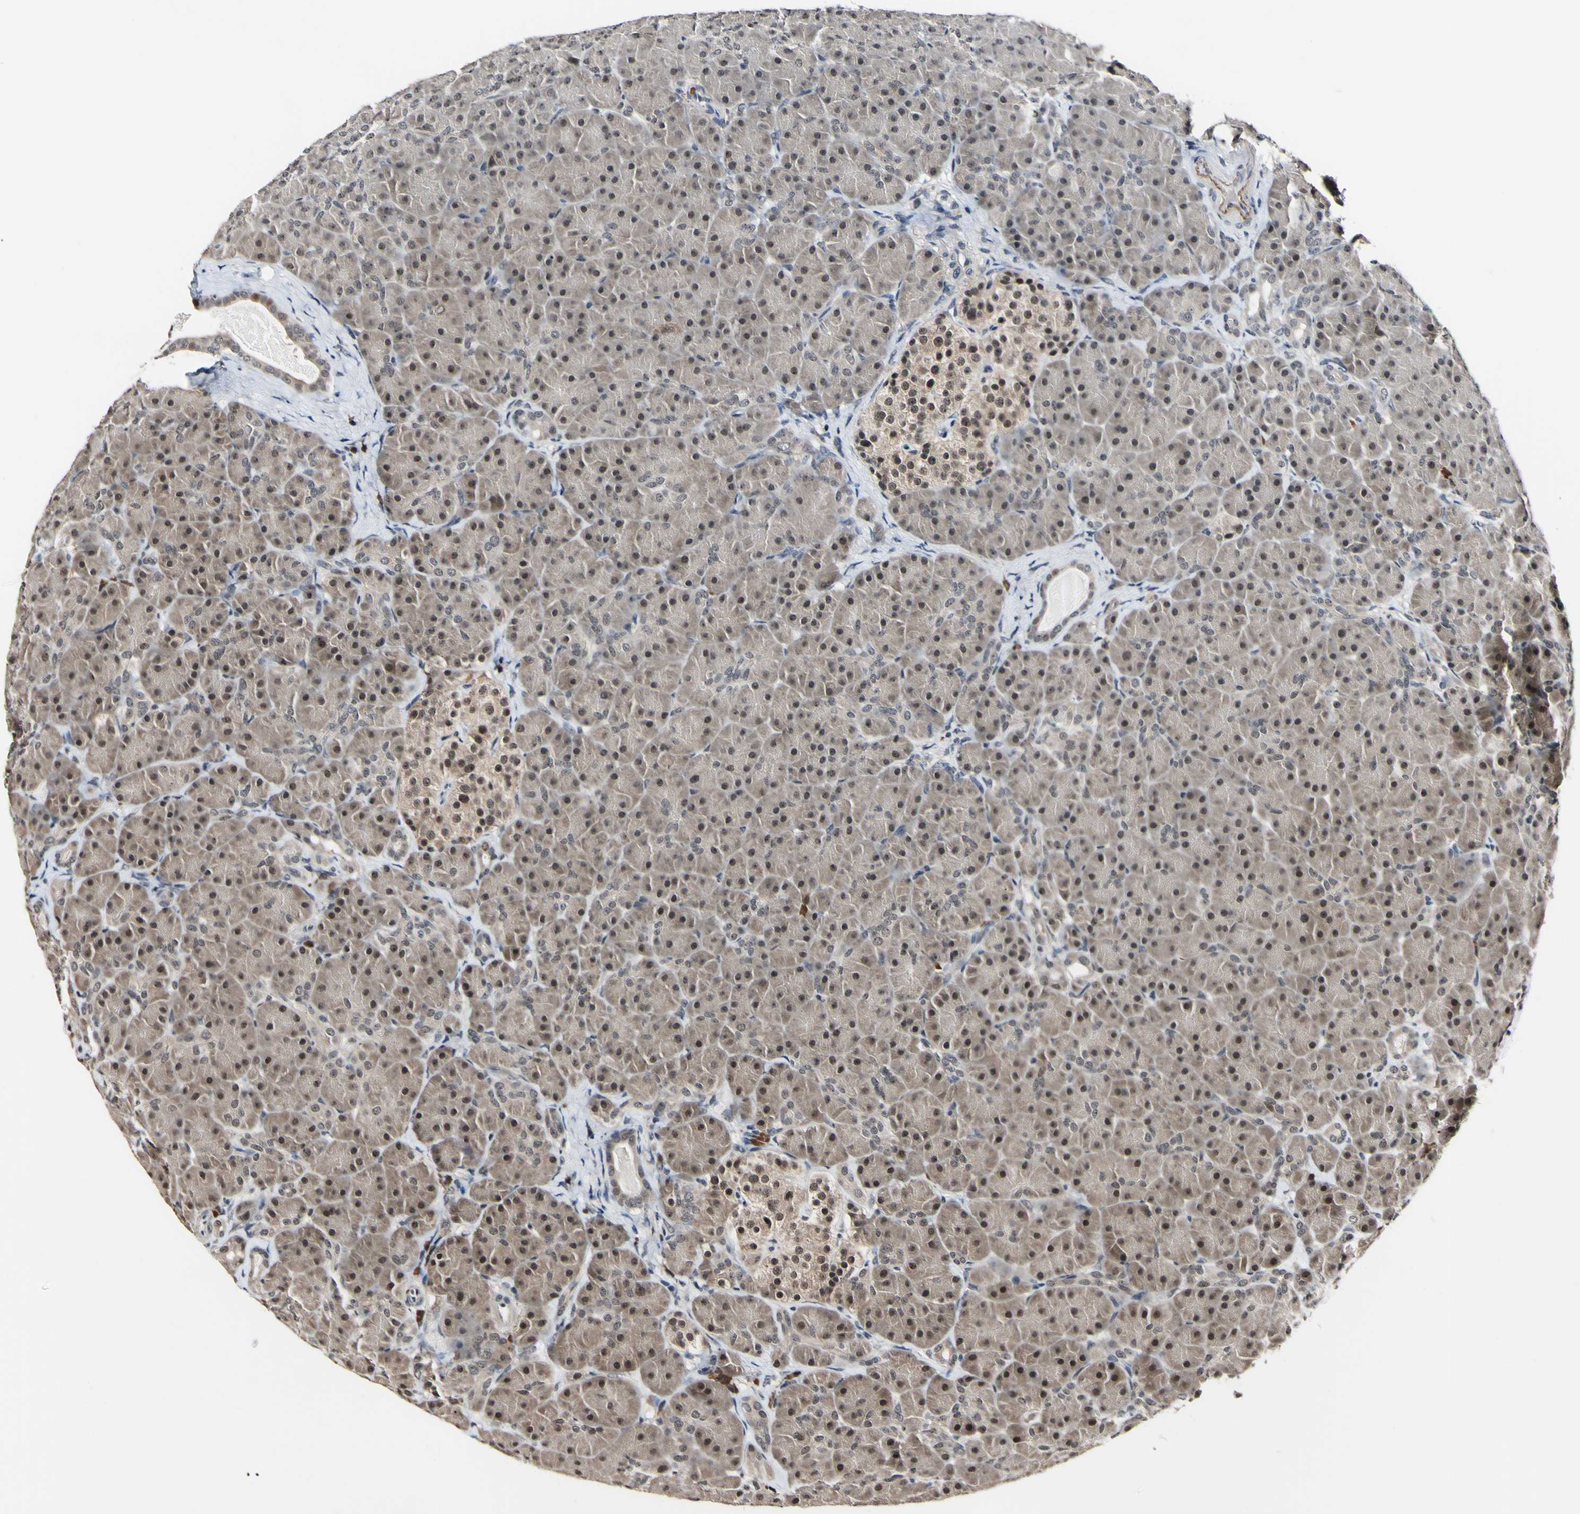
{"staining": {"intensity": "weak", "quantity": ">75%", "location": "cytoplasmic/membranous"}, "tissue": "pancreas", "cell_type": "Exocrine glandular cells", "image_type": "normal", "snomed": [{"axis": "morphology", "description": "Normal tissue, NOS"}, {"axis": "topography", "description": "Pancreas"}], "caption": "Immunohistochemical staining of unremarkable pancreas displays weak cytoplasmic/membranous protein staining in about >75% of exocrine glandular cells. (Brightfield microscopy of DAB IHC at high magnification).", "gene": "PSMD10", "patient": {"sex": "male", "age": 66}}